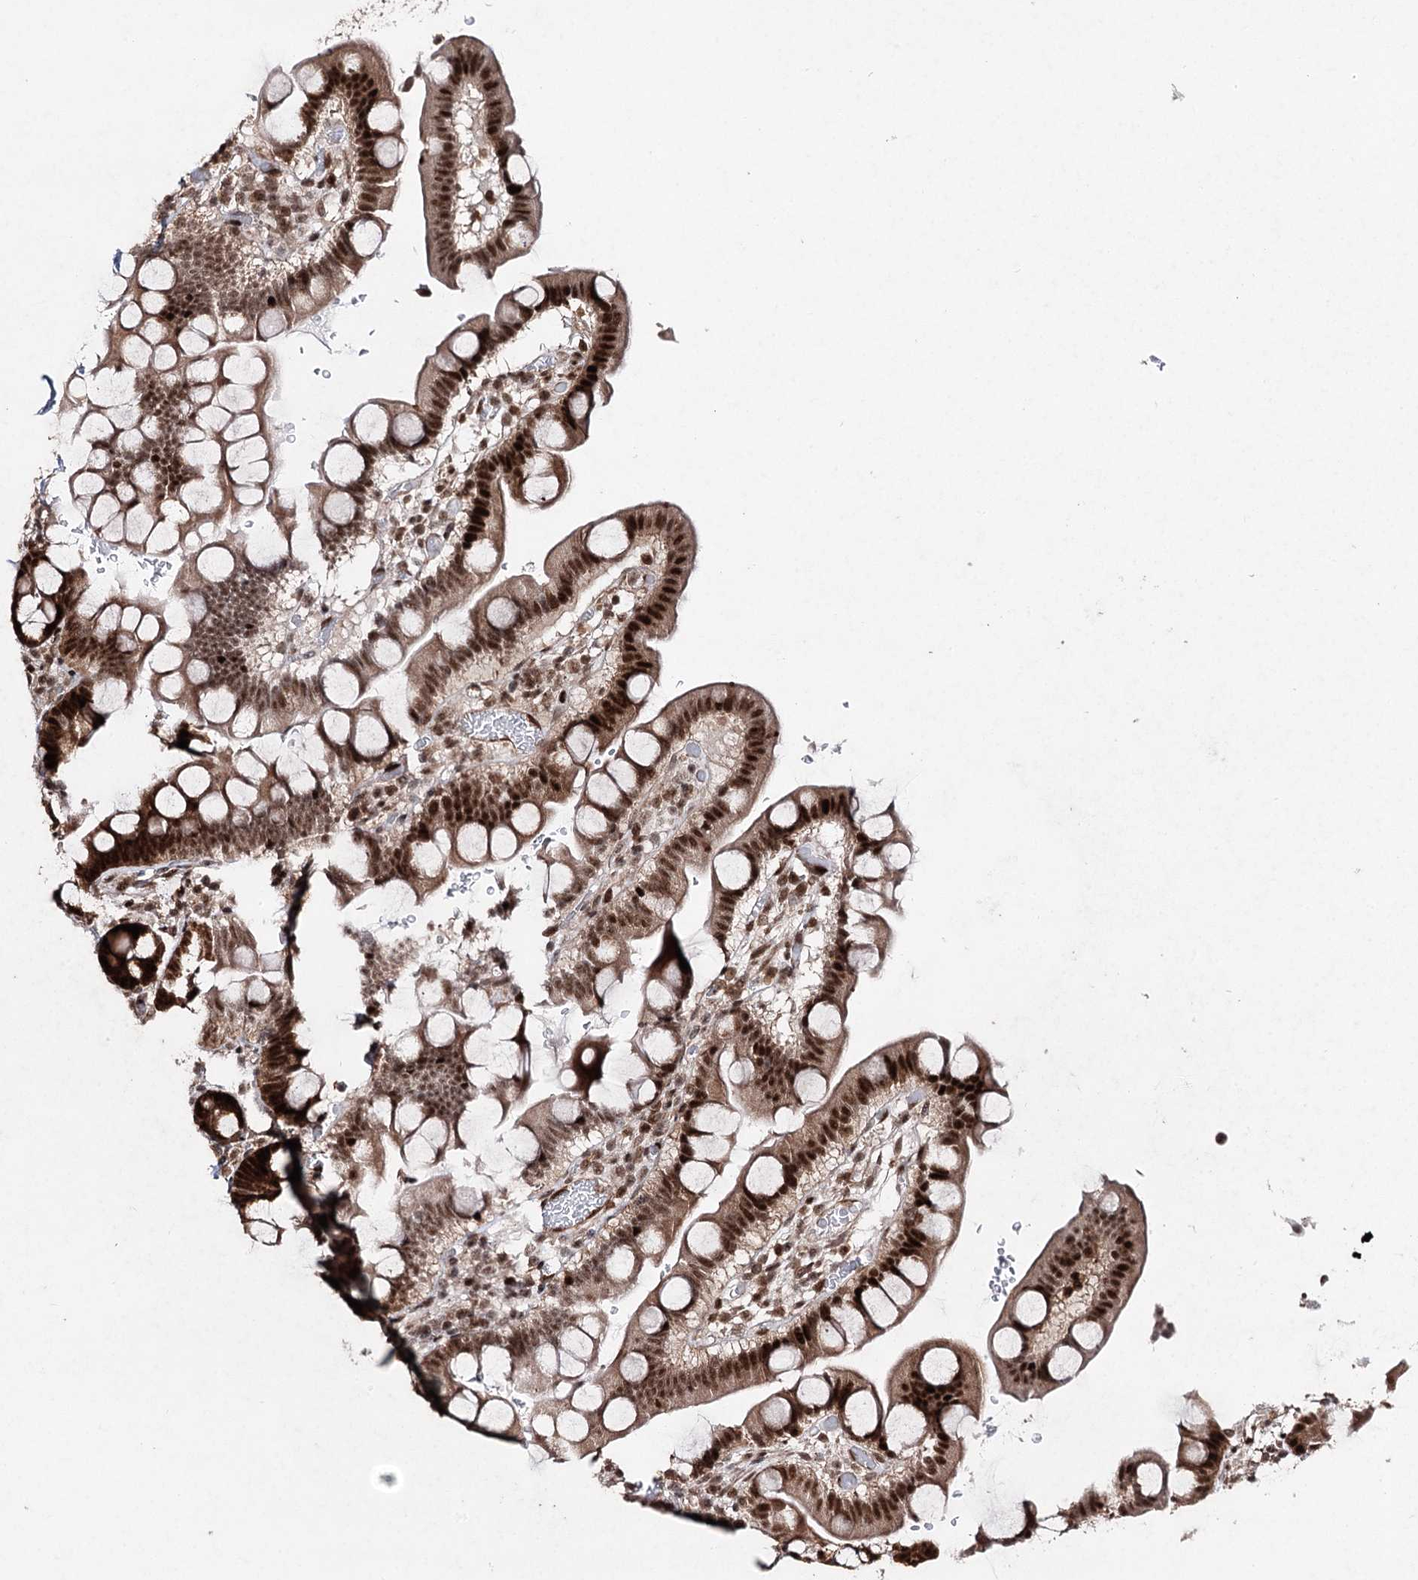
{"staining": {"intensity": "strong", "quantity": ">75%", "location": "nuclear"}, "tissue": "small intestine", "cell_type": "Glandular cells", "image_type": "normal", "snomed": [{"axis": "morphology", "description": "Normal tissue, NOS"}, {"axis": "topography", "description": "Stomach, upper"}, {"axis": "topography", "description": "Stomach, lower"}, {"axis": "topography", "description": "Small intestine"}], "caption": "Strong nuclear staining for a protein is present in approximately >75% of glandular cells of normal small intestine using immunohistochemistry (IHC).", "gene": "PDCD4", "patient": {"sex": "male", "age": 68}}